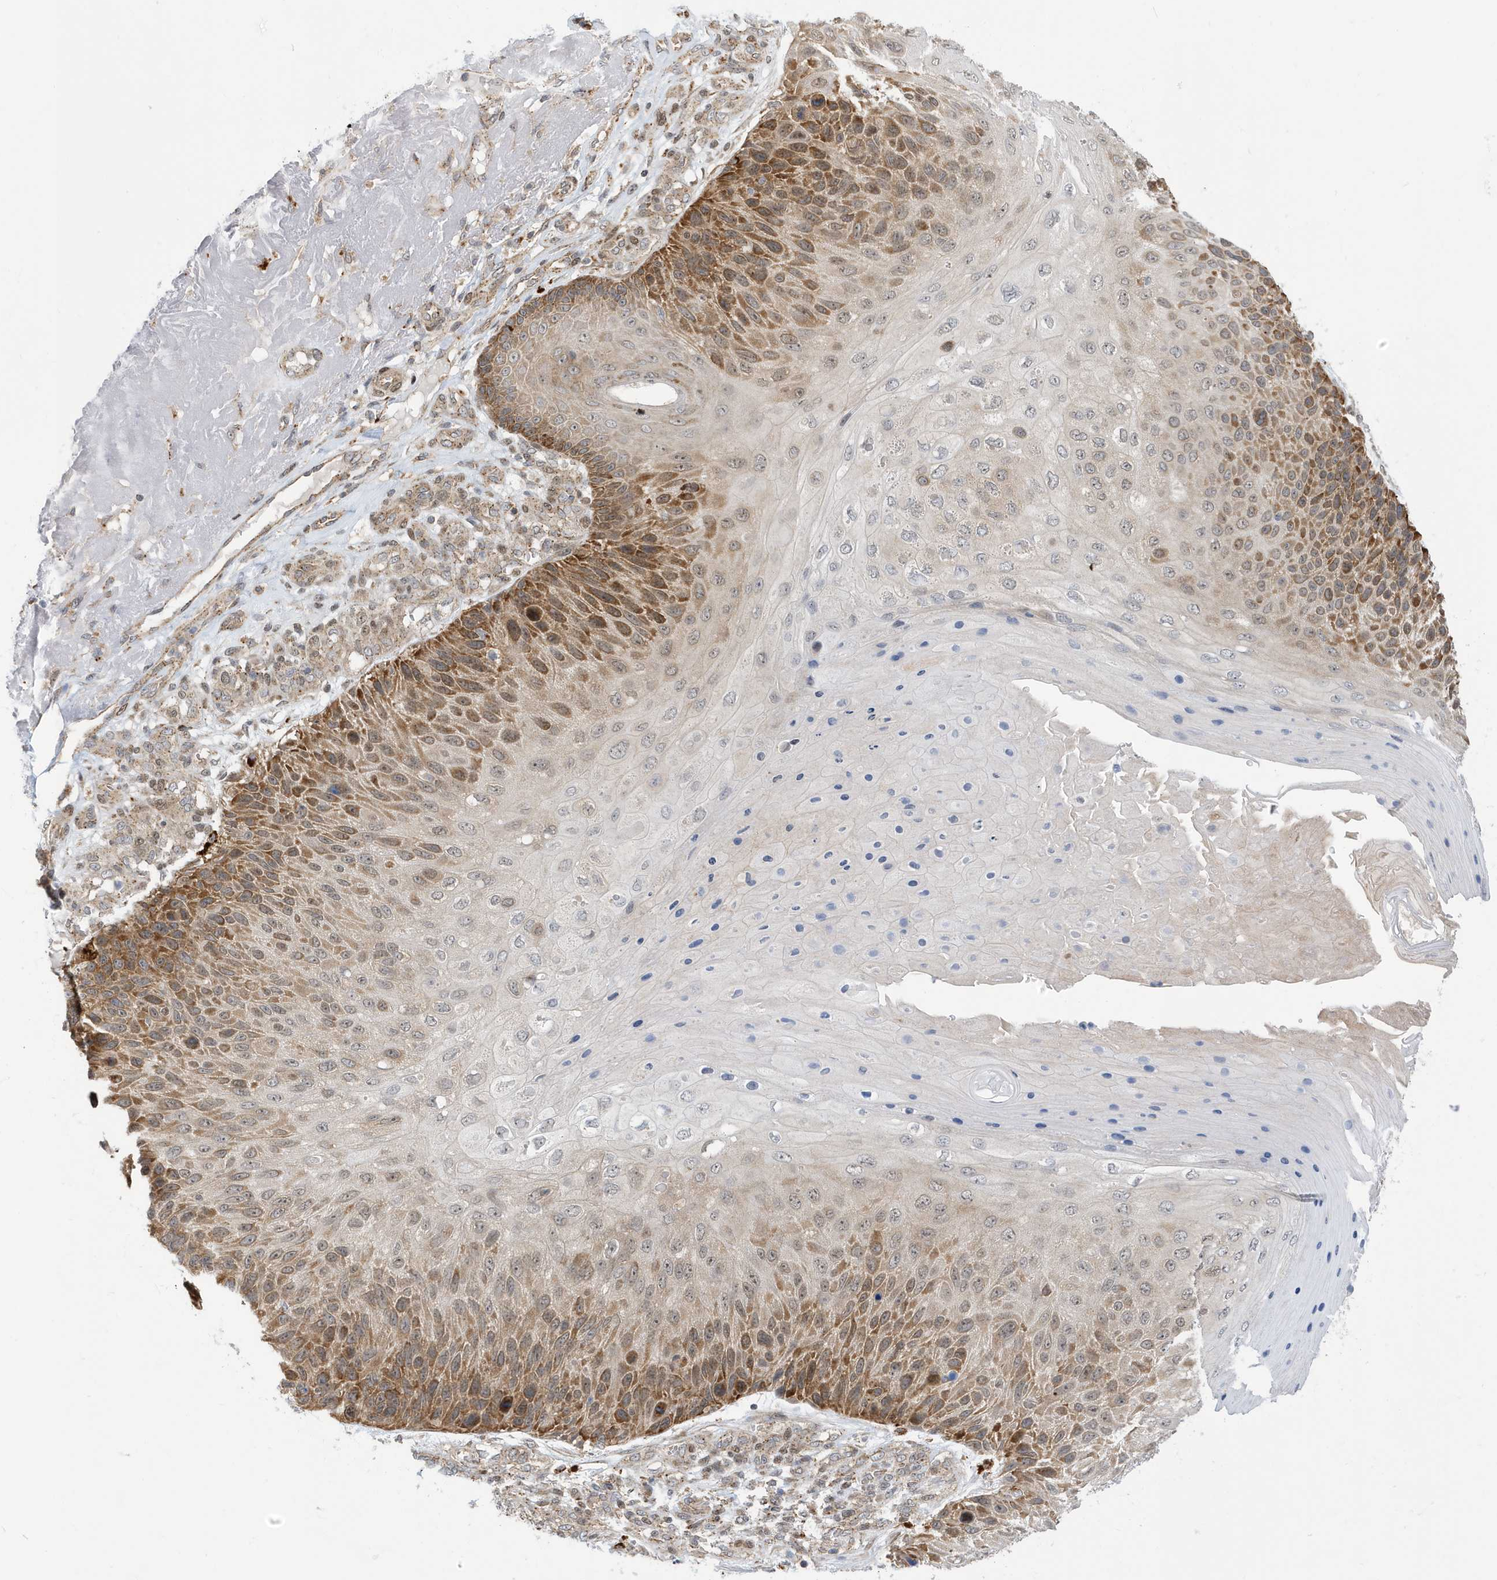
{"staining": {"intensity": "moderate", "quantity": ">75%", "location": "cytoplasmic/membranous"}, "tissue": "skin cancer", "cell_type": "Tumor cells", "image_type": "cancer", "snomed": [{"axis": "morphology", "description": "Squamous cell carcinoma, NOS"}, {"axis": "topography", "description": "Skin"}], "caption": "High-magnification brightfield microscopy of skin cancer stained with DAB (brown) and counterstained with hematoxylin (blue). tumor cells exhibit moderate cytoplasmic/membranous expression is seen in about>75% of cells.", "gene": "ZNF507", "patient": {"sex": "female", "age": 88}}